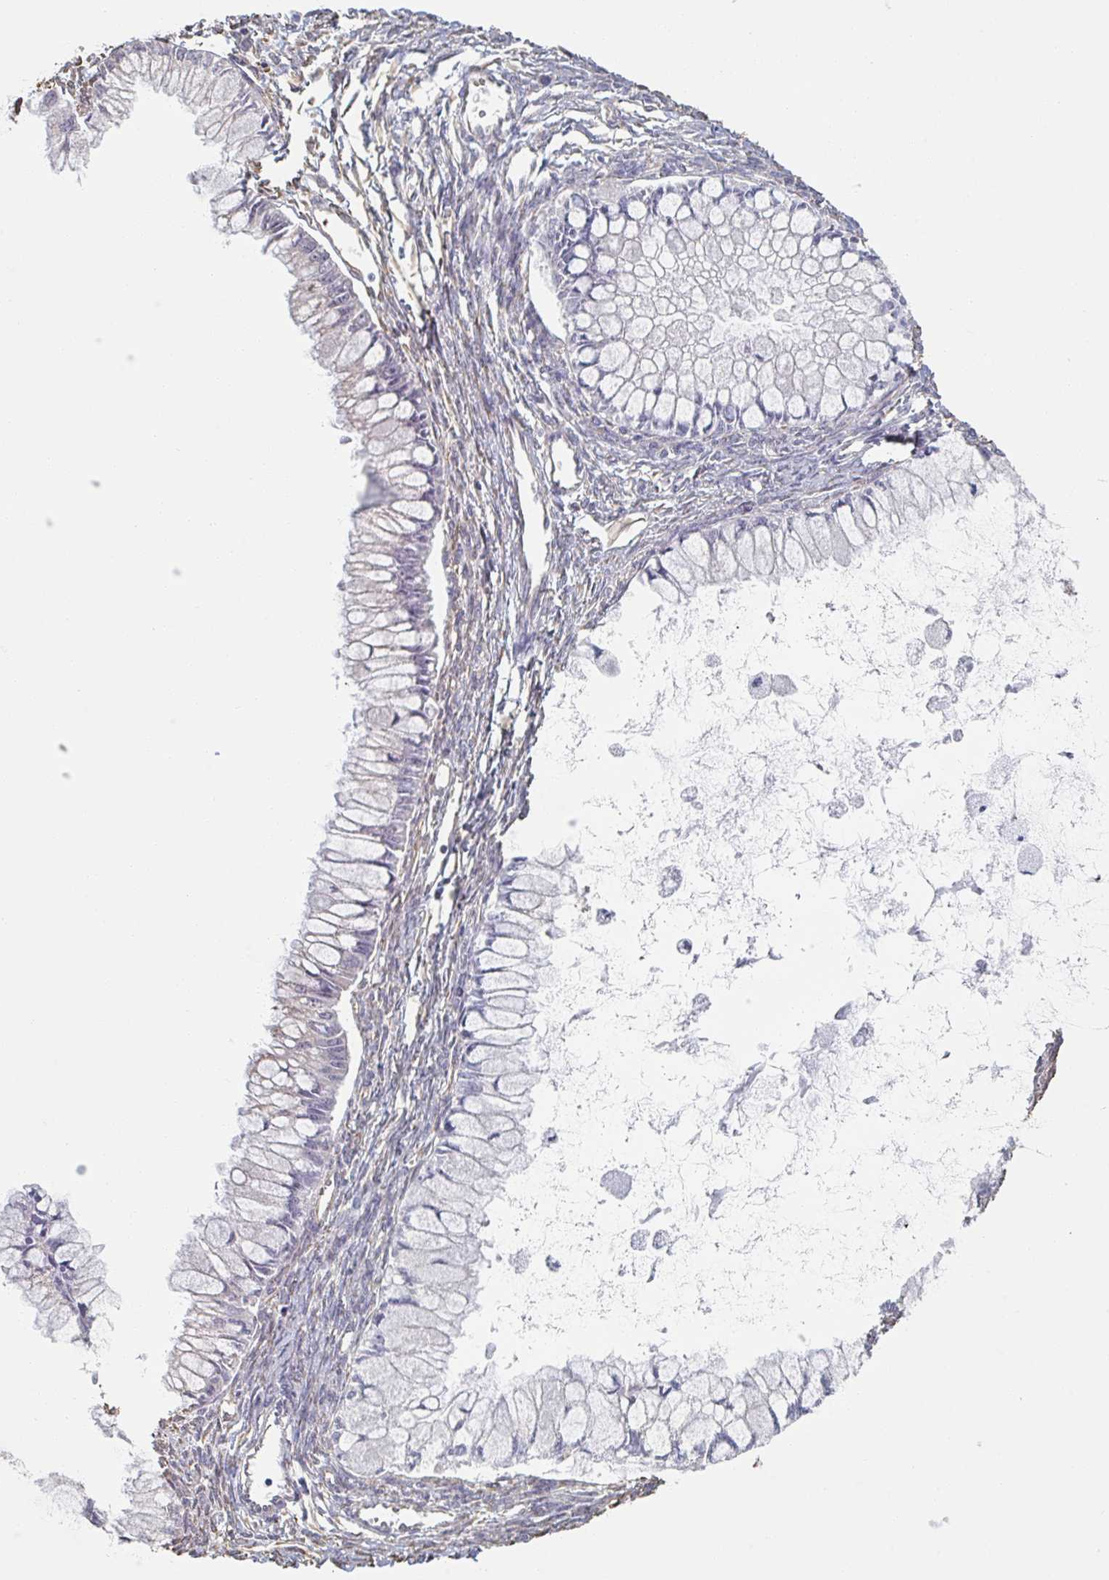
{"staining": {"intensity": "negative", "quantity": "none", "location": "none"}, "tissue": "ovarian cancer", "cell_type": "Tumor cells", "image_type": "cancer", "snomed": [{"axis": "morphology", "description": "Cystadenocarcinoma, mucinous, NOS"}, {"axis": "topography", "description": "Ovary"}], "caption": "Histopathology image shows no protein staining in tumor cells of ovarian mucinous cystadenocarcinoma tissue.", "gene": "RAB5IF", "patient": {"sex": "female", "age": 34}}